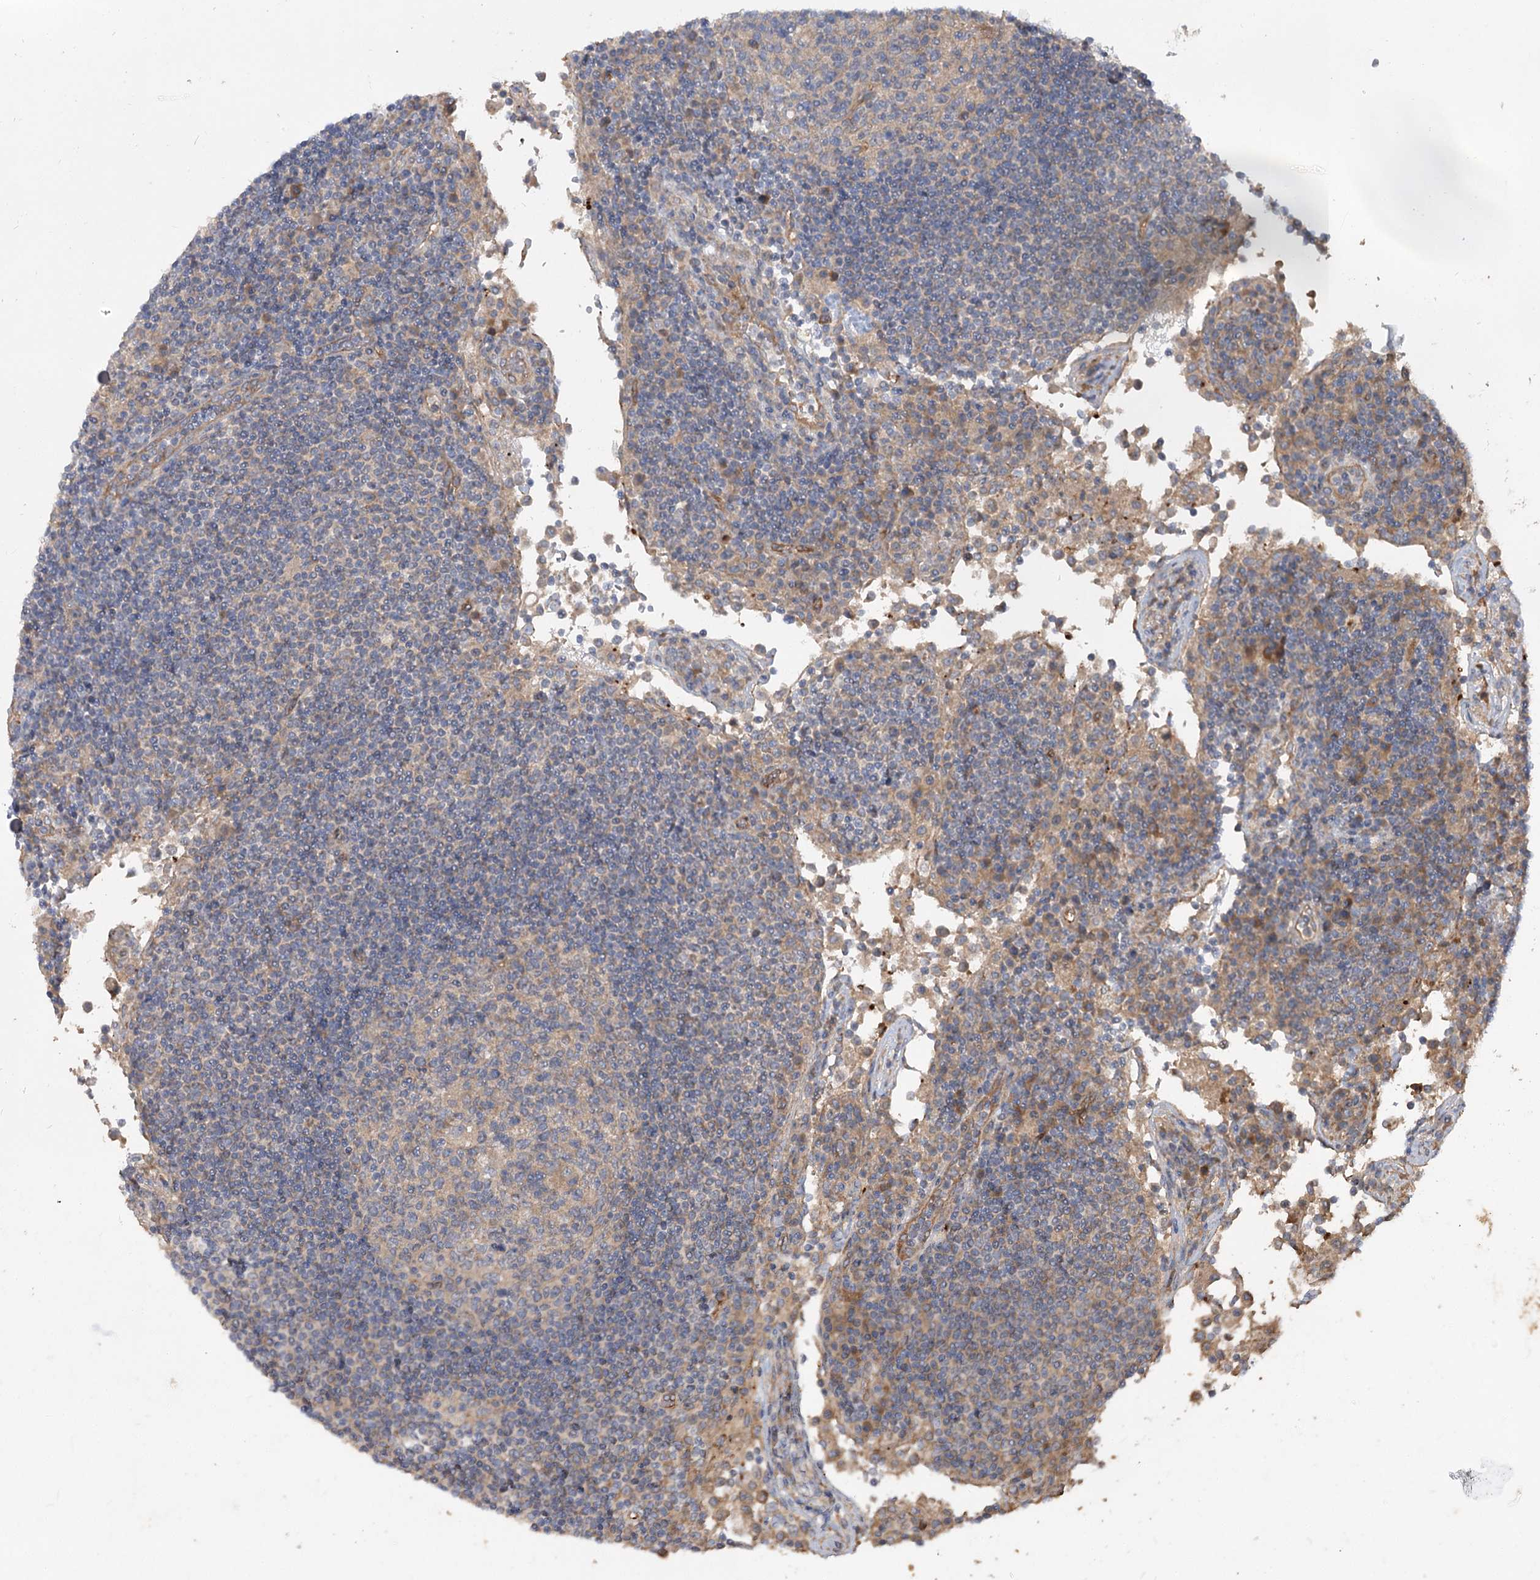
{"staining": {"intensity": "negative", "quantity": "none", "location": "none"}, "tissue": "lymph node", "cell_type": "Germinal center cells", "image_type": "normal", "snomed": [{"axis": "morphology", "description": "Normal tissue, NOS"}, {"axis": "topography", "description": "Lymph node"}], "caption": "This is a image of IHC staining of unremarkable lymph node, which shows no staining in germinal center cells.", "gene": "RIN2", "patient": {"sex": "female", "age": 53}}